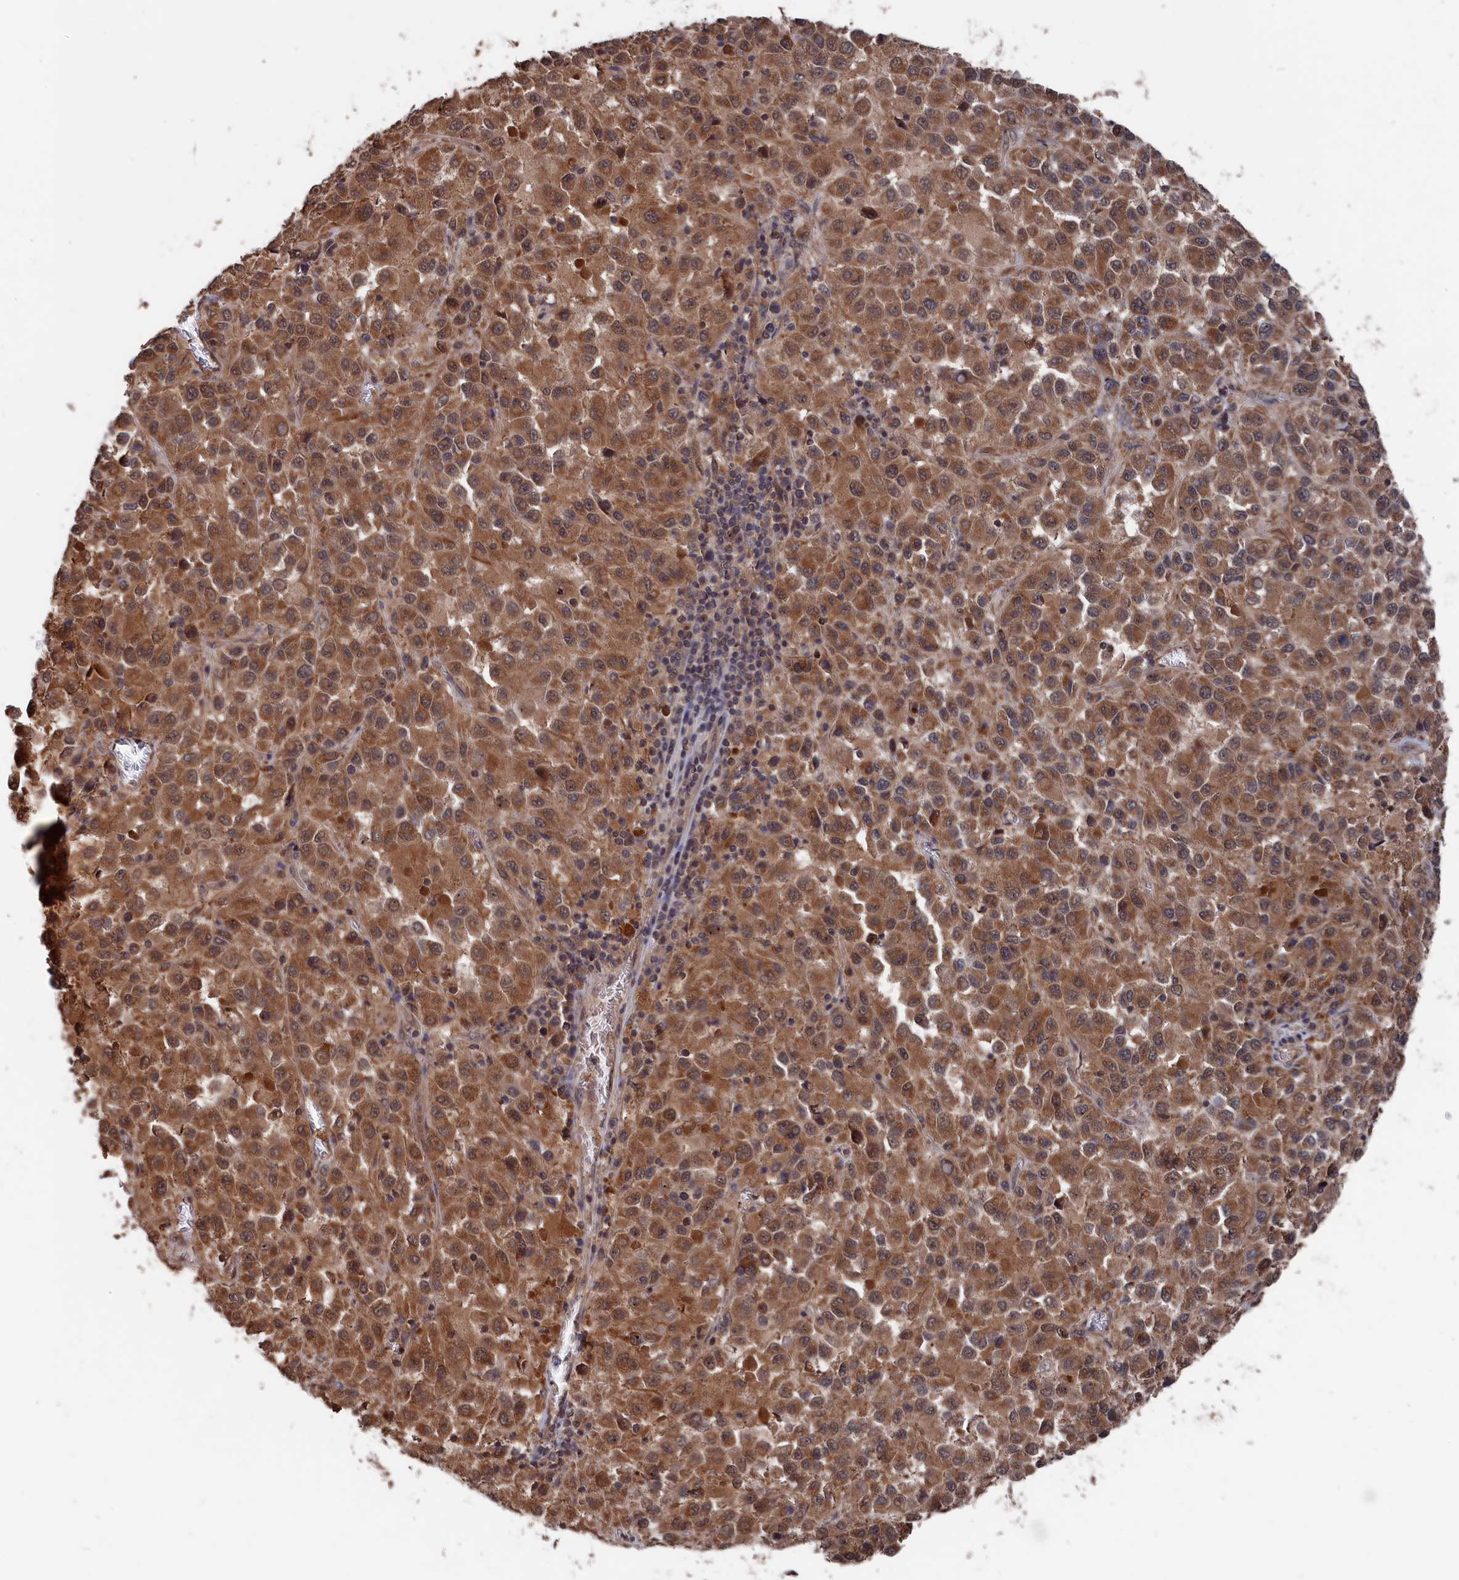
{"staining": {"intensity": "moderate", "quantity": ">75%", "location": "cytoplasmic/membranous,nuclear"}, "tissue": "melanoma", "cell_type": "Tumor cells", "image_type": "cancer", "snomed": [{"axis": "morphology", "description": "Malignant melanoma, Metastatic site"}, {"axis": "topography", "description": "Lung"}], "caption": "Protein analysis of malignant melanoma (metastatic site) tissue demonstrates moderate cytoplasmic/membranous and nuclear expression in approximately >75% of tumor cells.", "gene": "PDE12", "patient": {"sex": "male", "age": 64}}